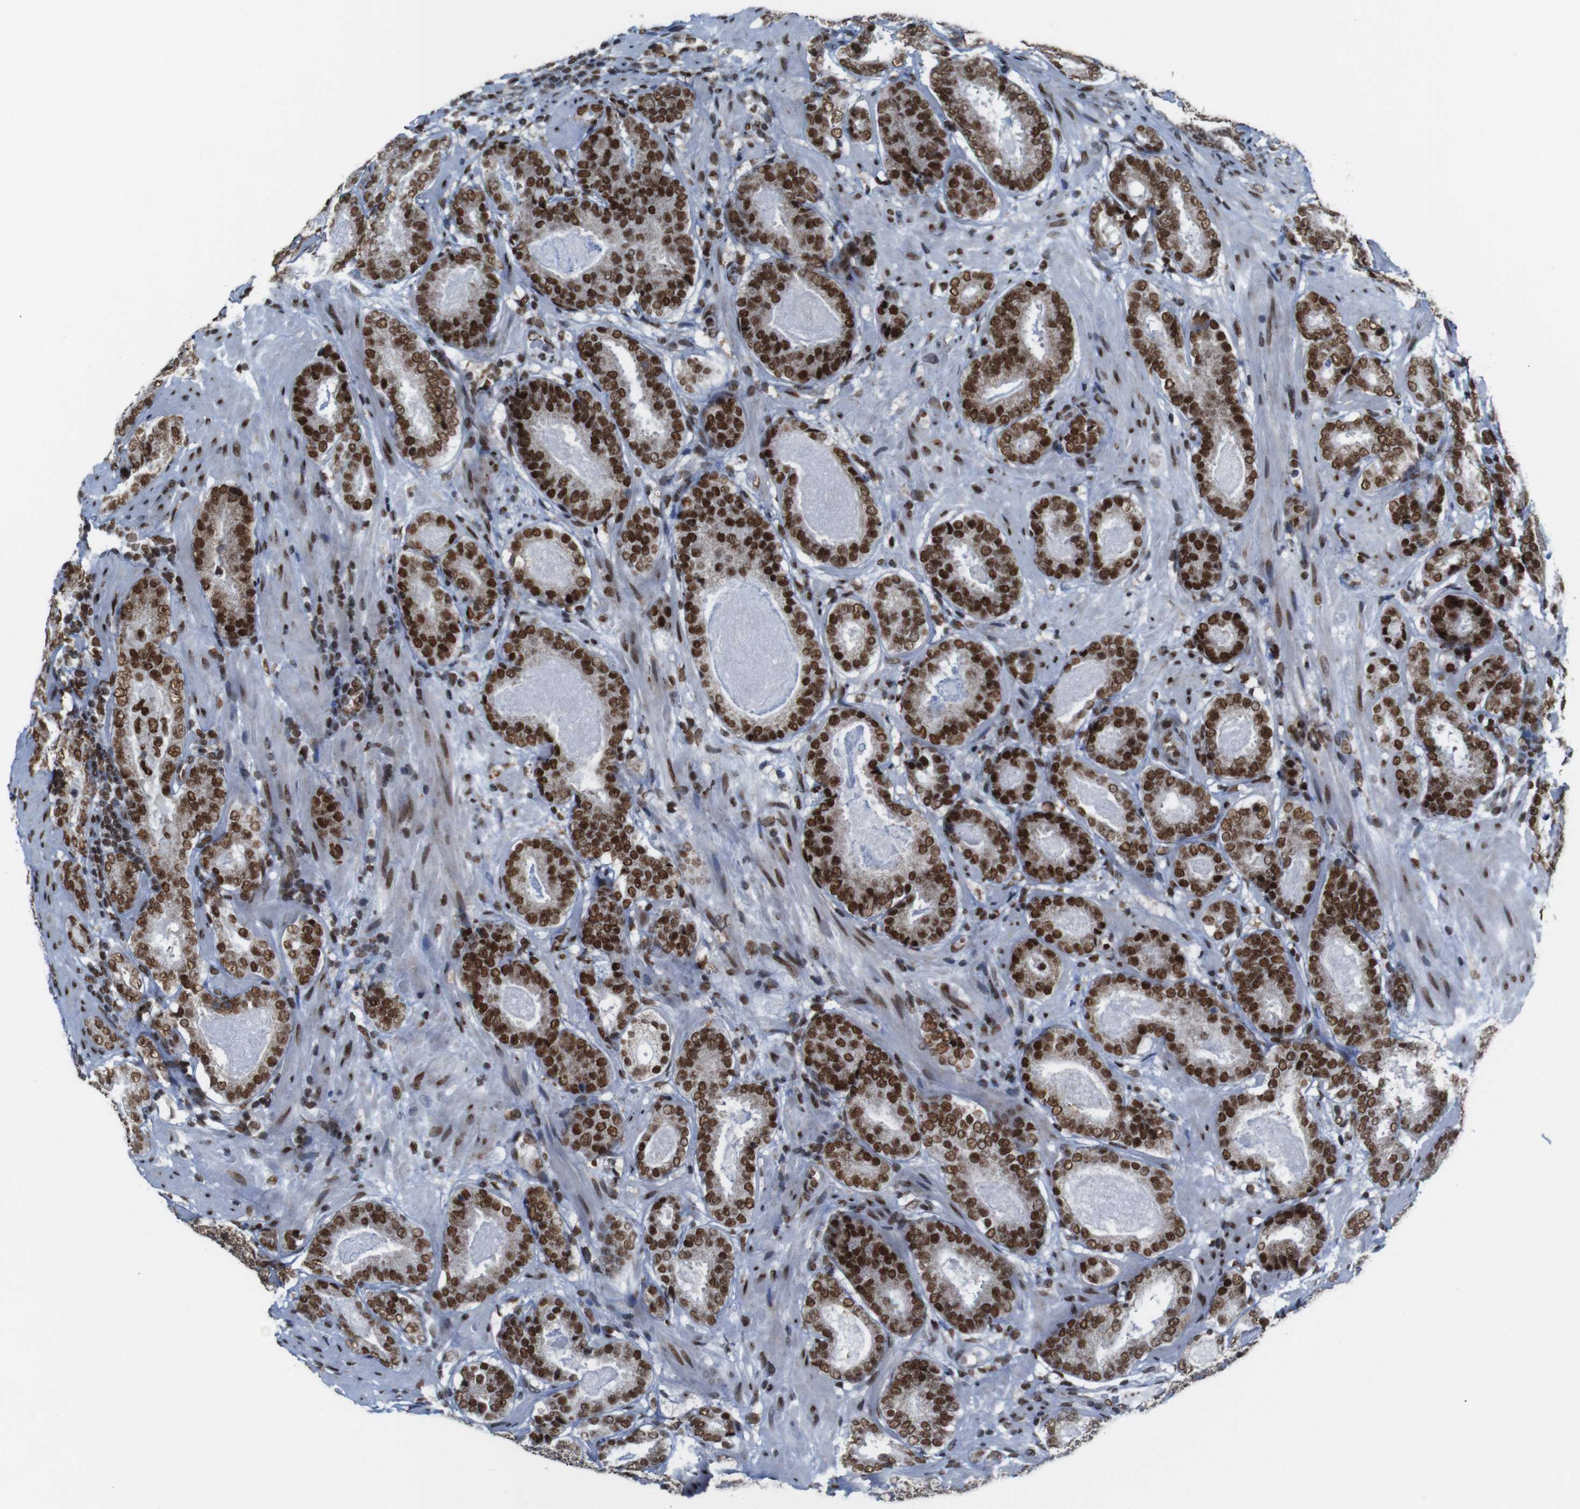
{"staining": {"intensity": "strong", "quantity": ">75%", "location": "nuclear"}, "tissue": "prostate cancer", "cell_type": "Tumor cells", "image_type": "cancer", "snomed": [{"axis": "morphology", "description": "Adenocarcinoma, Low grade"}, {"axis": "topography", "description": "Prostate"}], "caption": "Approximately >75% of tumor cells in prostate cancer exhibit strong nuclear protein staining as visualized by brown immunohistochemical staining.", "gene": "ROMO1", "patient": {"sex": "male", "age": 69}}